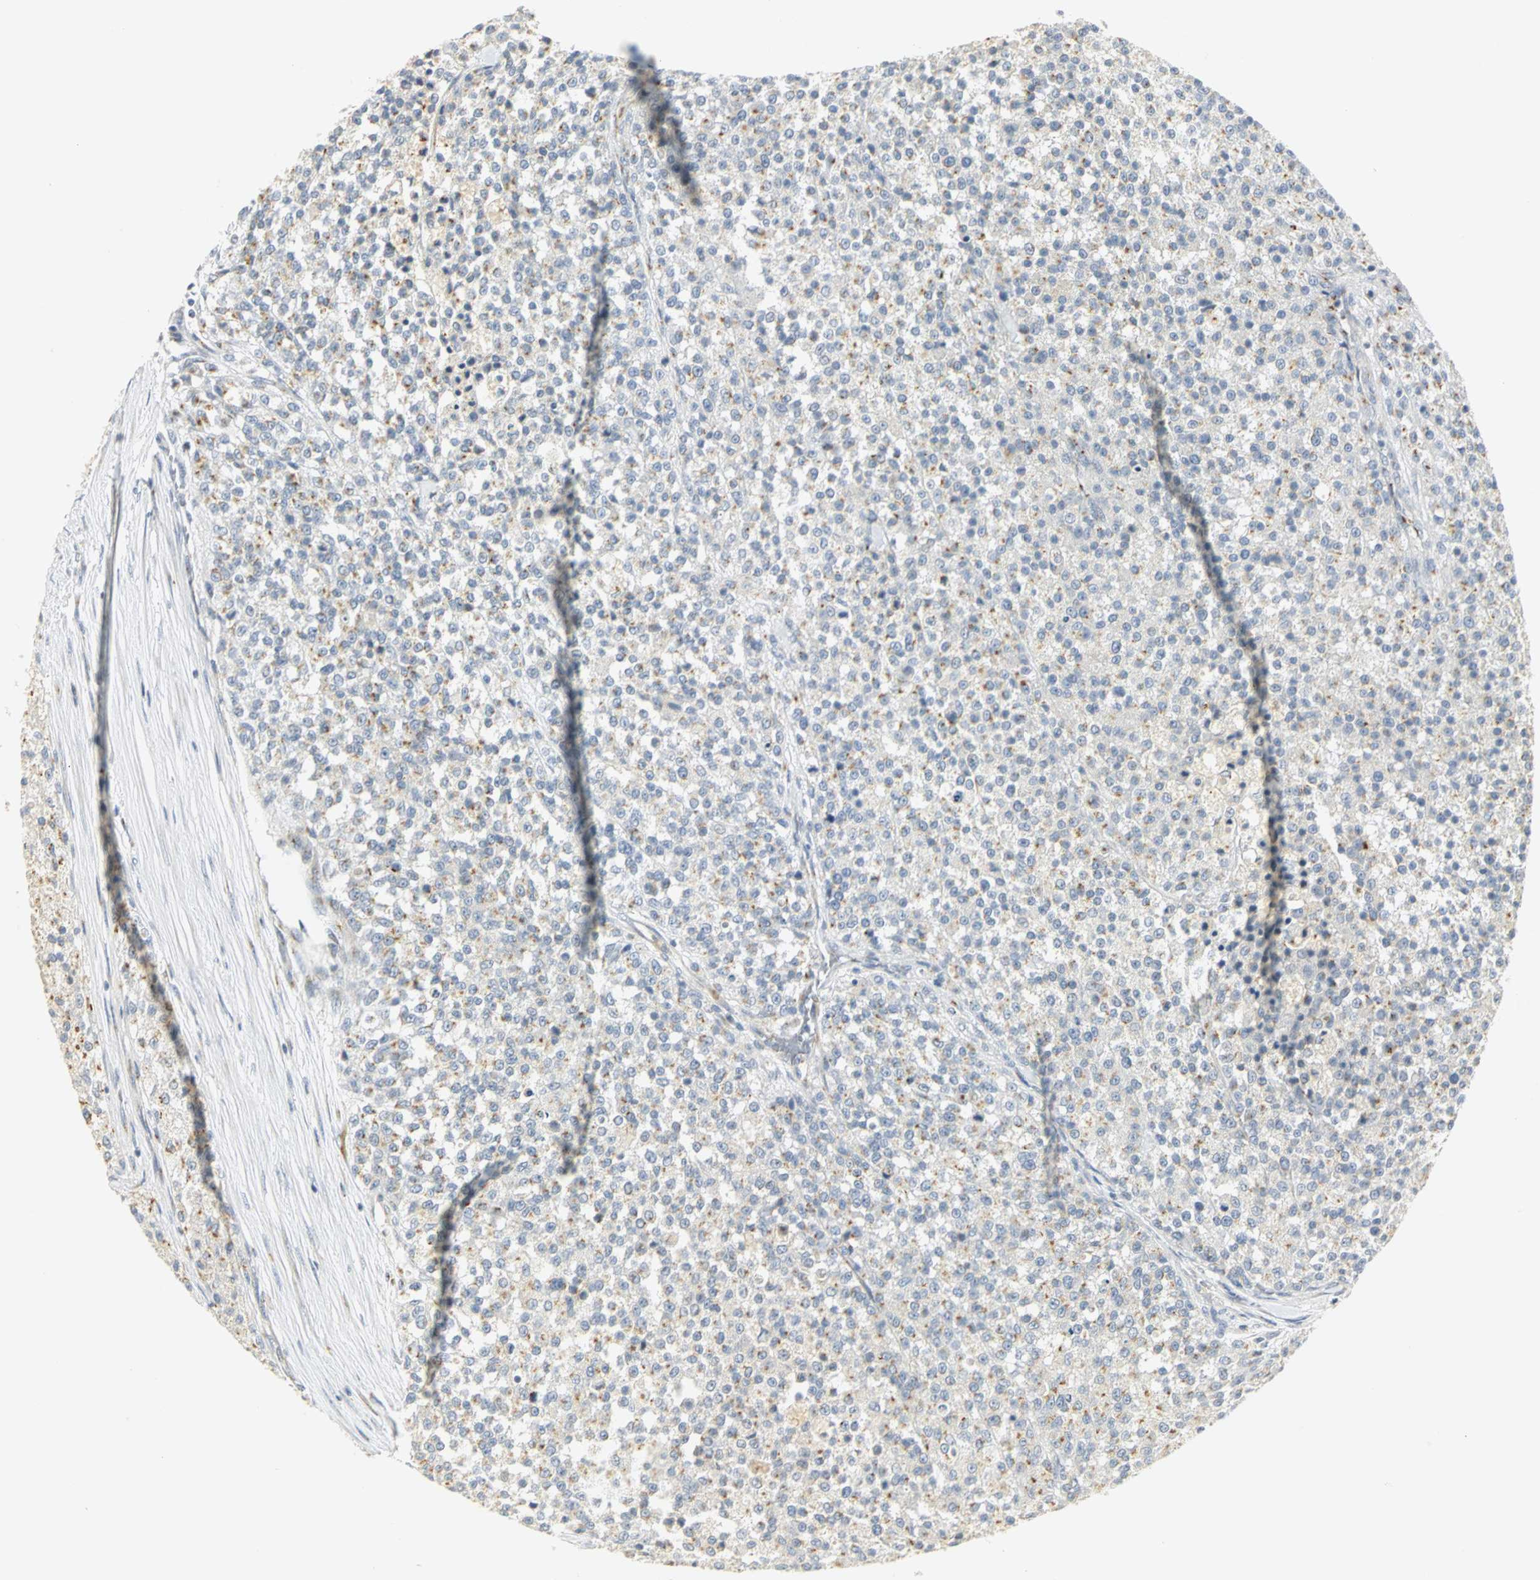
{"staining": {"intensity": "weak", "quantity": "<25%", "location": "cytoplasmic/membranous"}, "tissue": "testis cancer", "cell_type": "Tumor cells", "image_type": "cancer", "snomed": [{"axis": "morphology", "description": "Seminoma, NOS"}, {"axis": "topography", "description": "Testis"}], "caption": "Testis cancer (seminoma) stained for a protein using IHC demonstrates no positivity tumor cells.", "gene": "TM9SF2", "patient": {"sex": "male", "age": 59}}